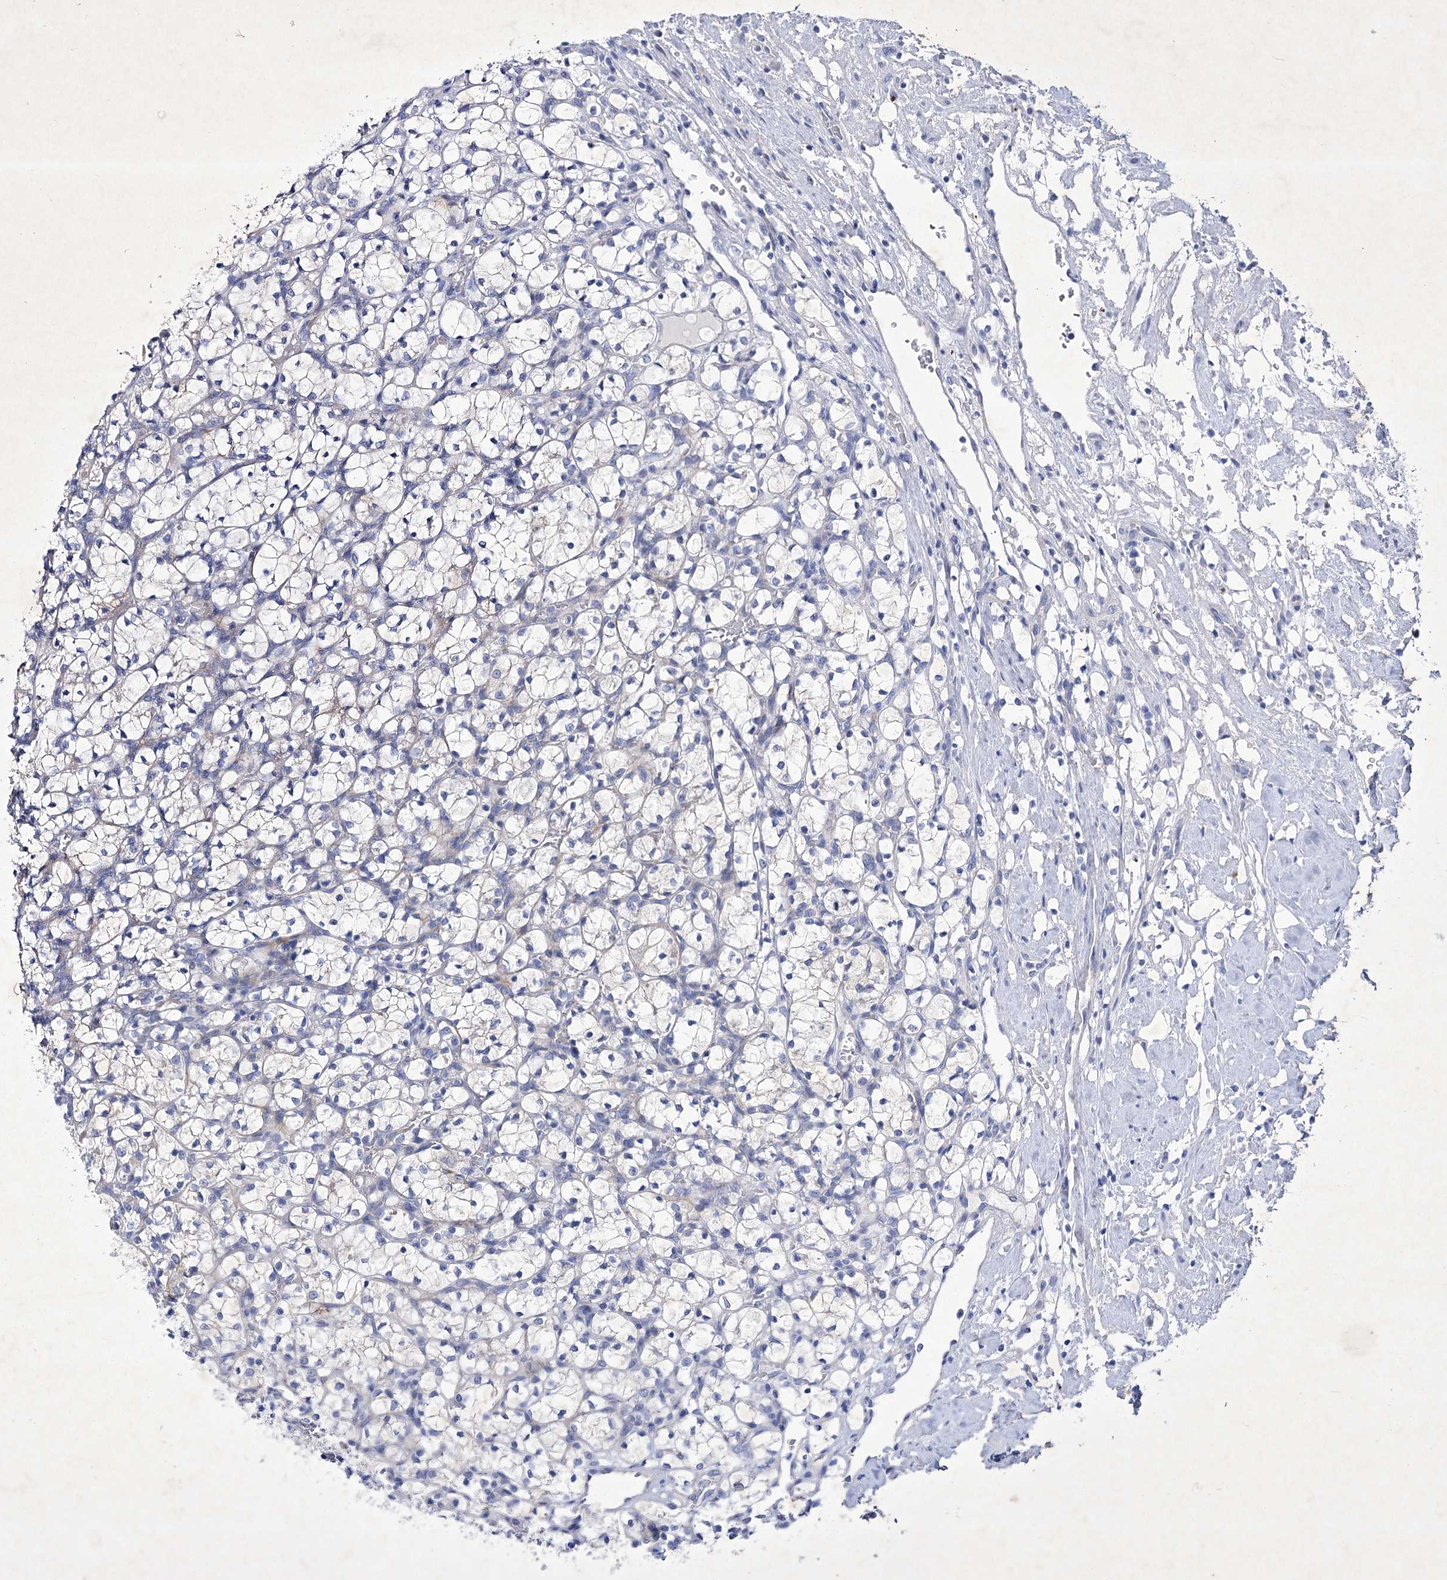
{"staining": {"intensity": "negative", "quantity": "none", "location": "none"}, "tissue": "renal cancer", "cell_type": "Tumor cells", "image_type": "cancer", "snomed": [{"axis": "morphology", "description": "Adenocarcinoma, NOS"}, {"axis": "topography", "description": "Kidney"}], "caption": "The micrograph demonstrates no staining of tumor cells in renal cancer.", "gene": "GPN1", "patient": {"sex": "female", "age": 69}}